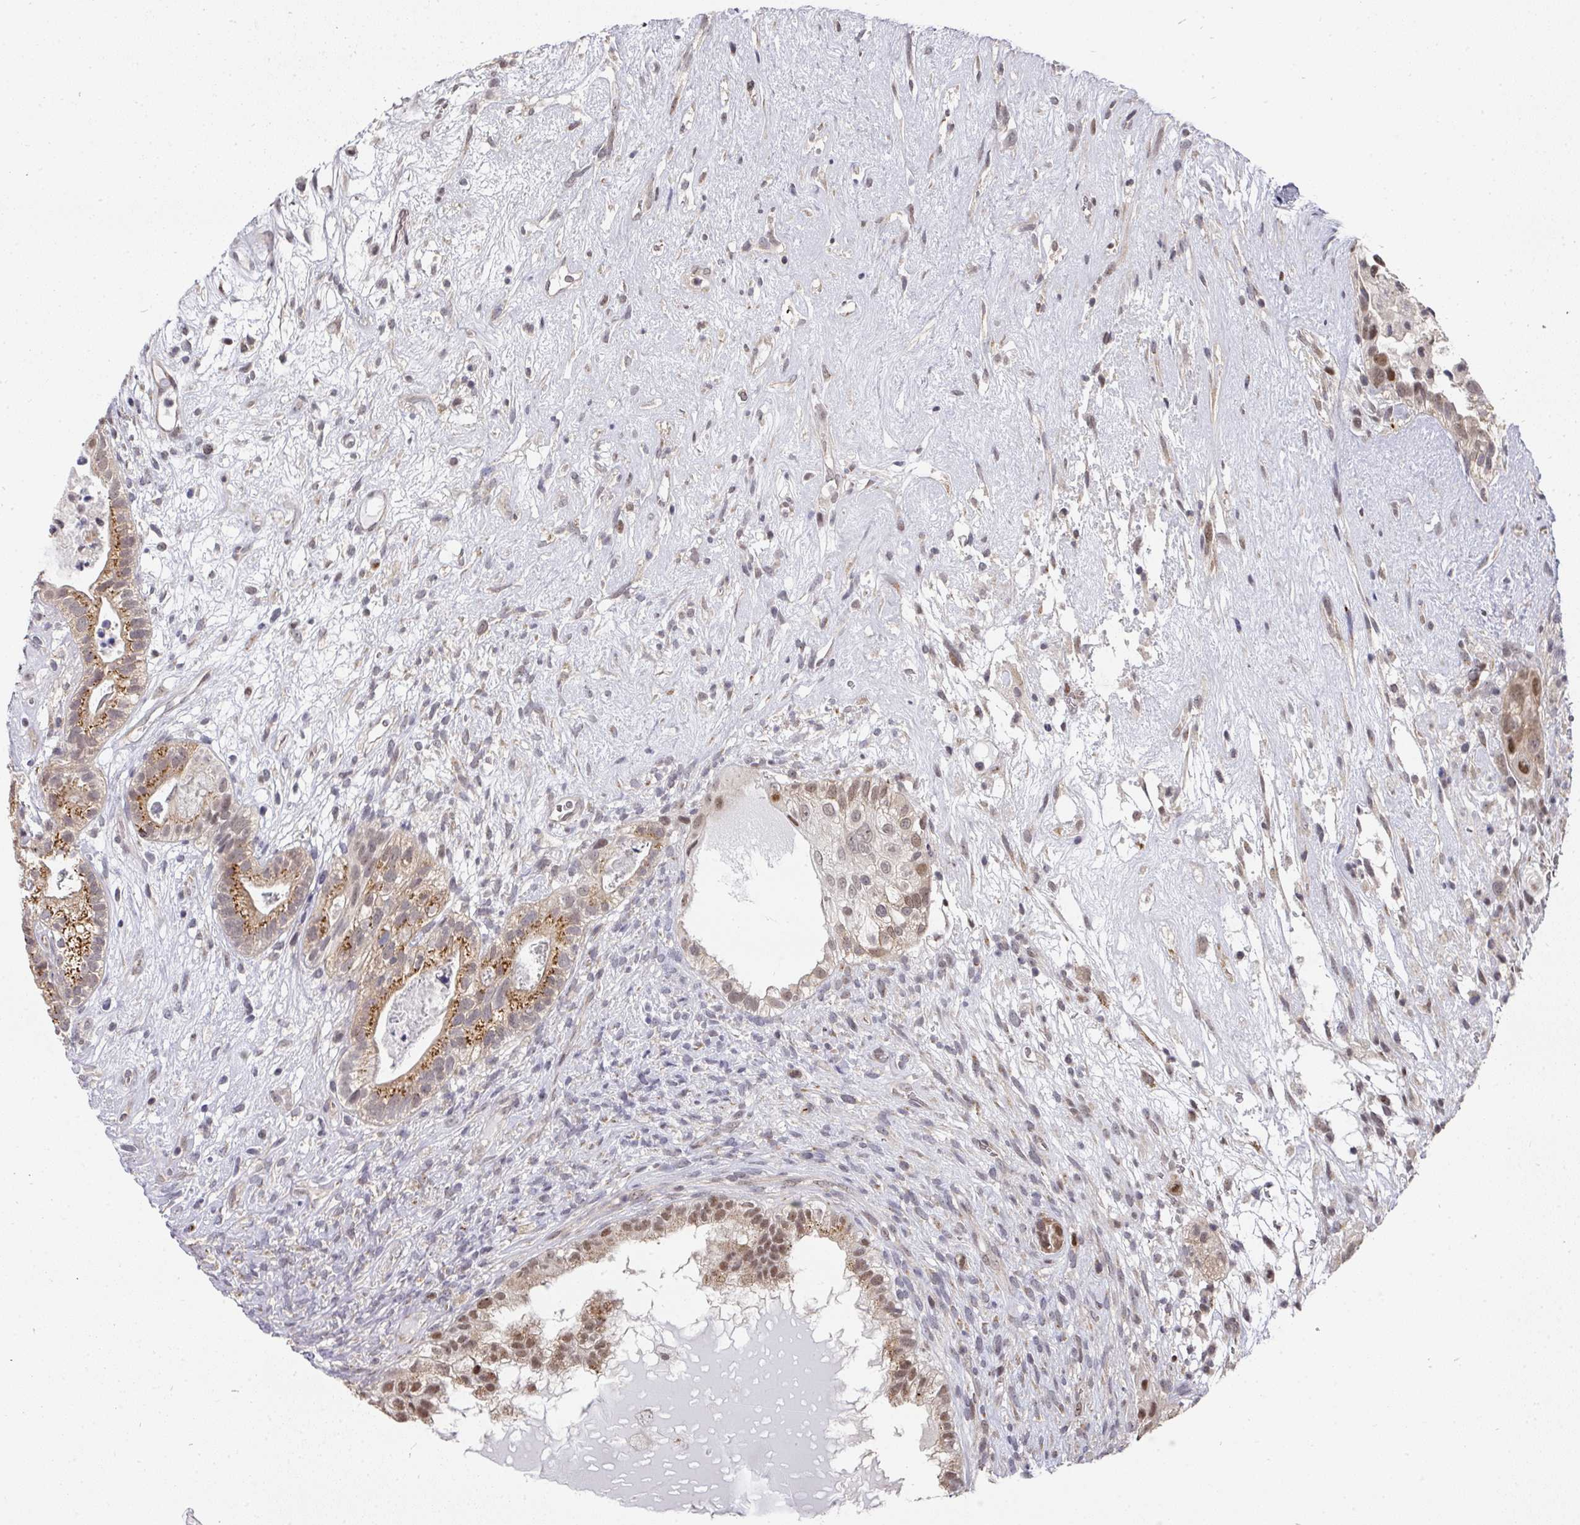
{"staining": {"intensity": "moderate", "quantity": ">75%", "location": "cytoplasmic/membranous,nuclear"}, "tissue": "testis cancer", "cell_type": "Tumor cells", "image_type": "cancer", "snomed": [{"axis": "morphology", "description": "Seminoma, NOS"}, {"axis": "morphology", "description": "Carcinoma, Embryonal, NOS"}, {"axis": "topography", "description": "Testis"}], "caption": "Testis seminoma stained with immunohistochemistry exhibits moderate cytoplasmic/membranous and nuclear expression in about >75% of tumor cells. (Brightfield microscopy of DAB IHC at high magnification).", "gene": "C18orf25", "patient": {"sex": "male", "age": 41}}